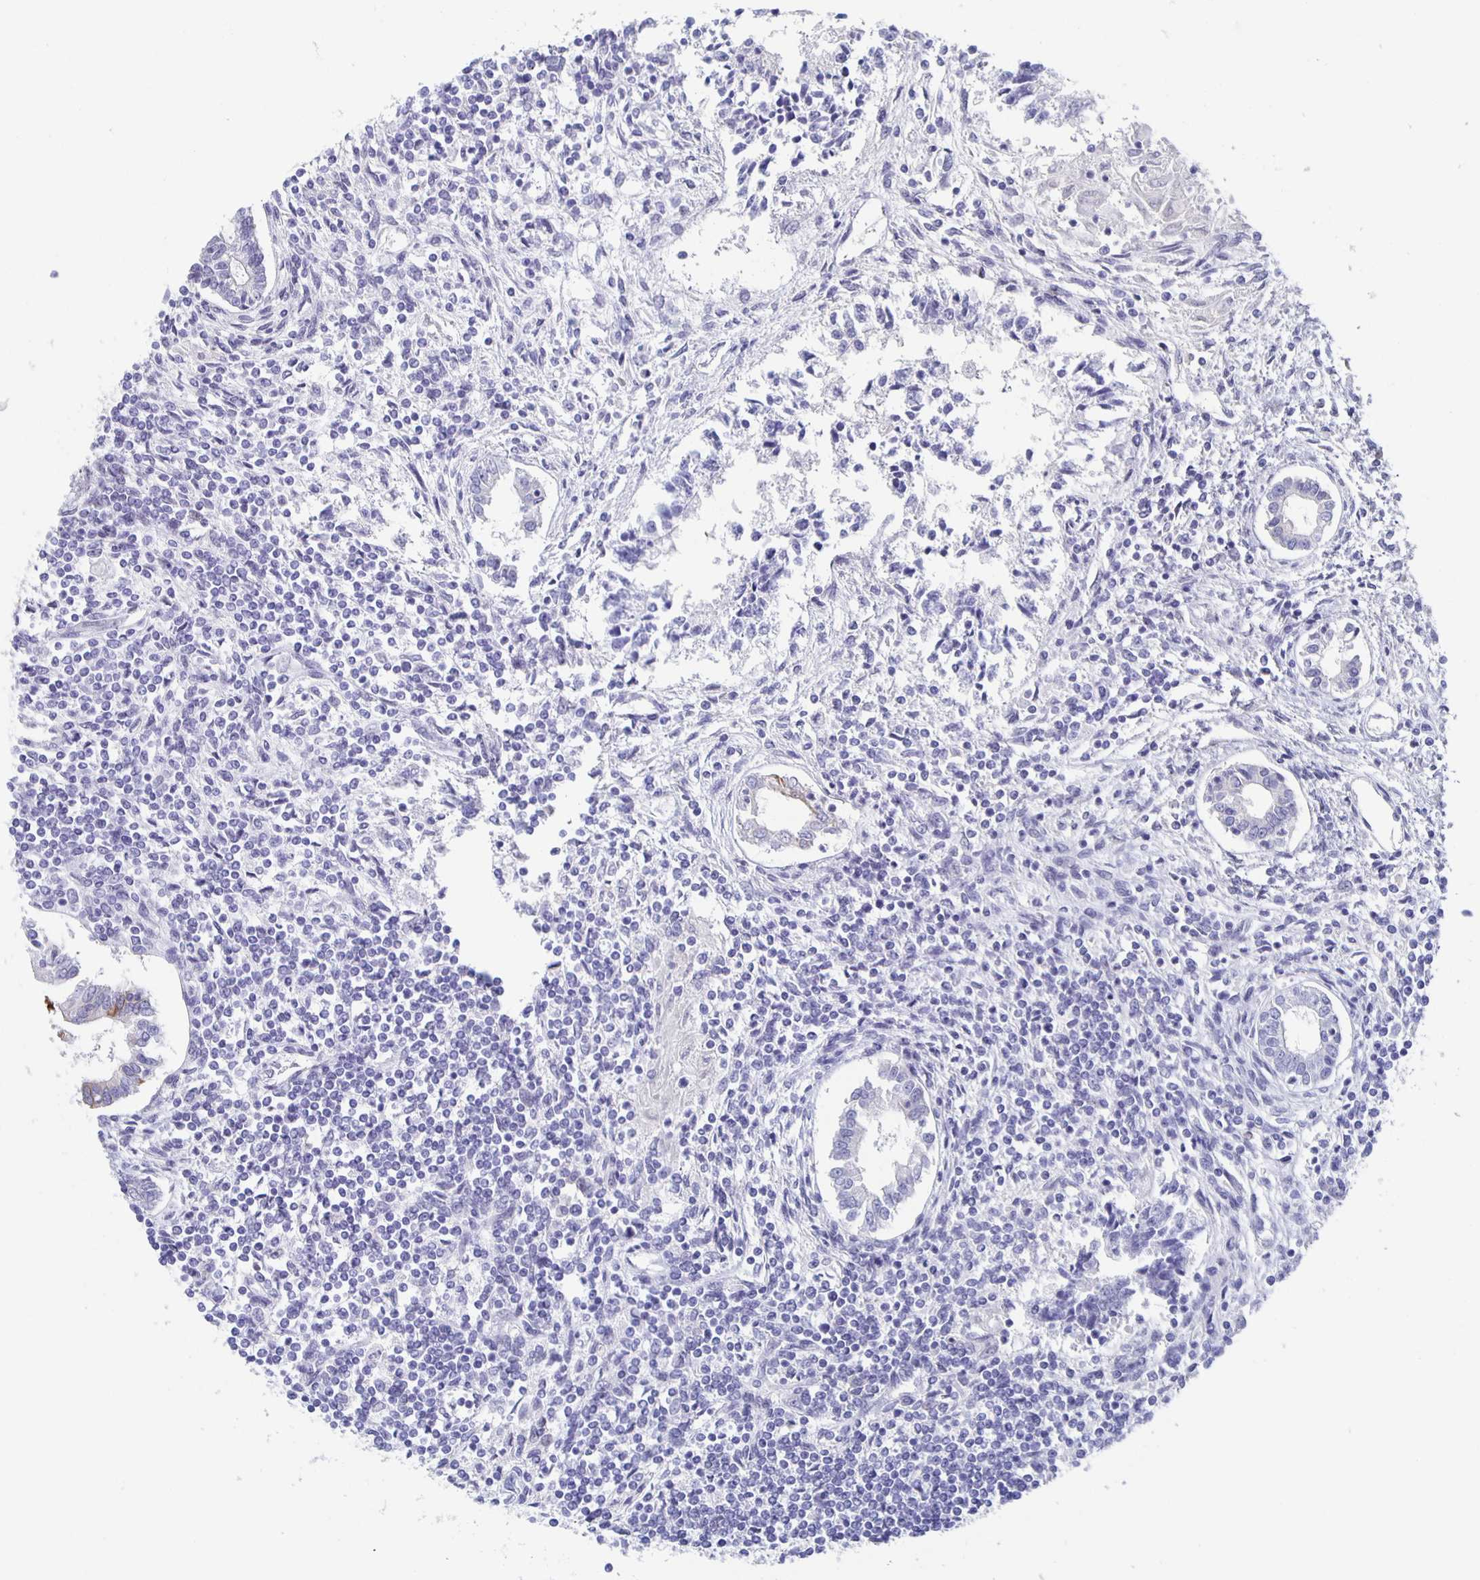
{"staining": {"intensity": "moderate", "quantity": "<25%", "location": "cytoplasmic/membranous"}, "tissue": "testis cancer", "cell_type": "Tumor cells", "image_type": "cancer", "snomed": [{"axis": "morphology", "description": "Carcinoma, Embryonal, NOS"}, {"axis": "topography", "description": "Testis"}], "caption": "Protein expression analysis of testis cancer (embryonal carcinoma) shows moderate cytoplasmic/membranous positivity in approximately <25% of tumor cells.", "gene": "CCDC17", "patient": {"sex": "male", "age": 37}}